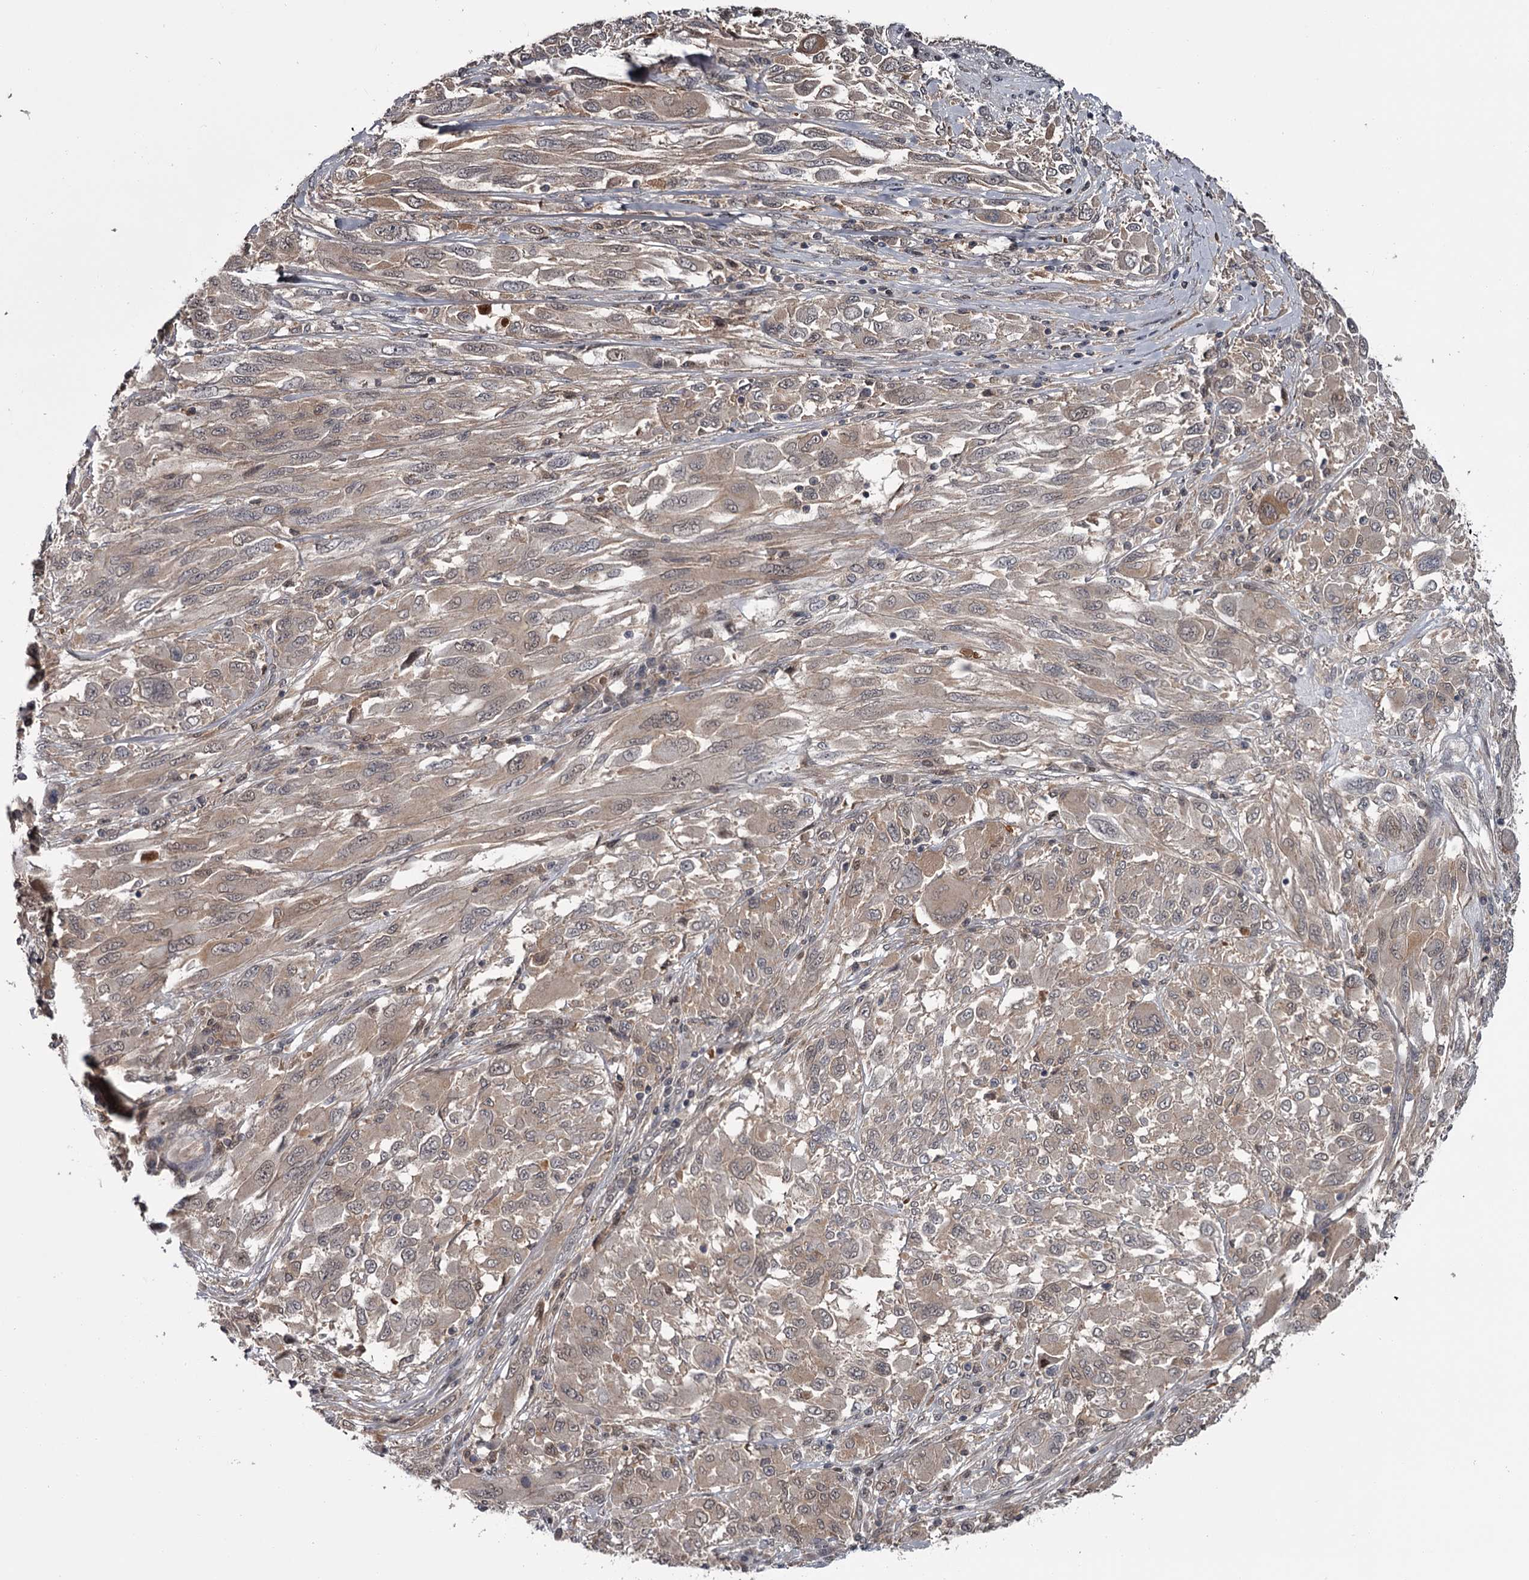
{"staining": {"intensity": "weak", "quantity": "<25%", "location": "cytoplasmic/membranous"}, "tissue": "melanoma", "cell_type": "Tumor cells", "image_type": "cancer", "snomed": [{"axis": "morphology", "description": "Malignant melanoma, NOS"}, {"axis": "topography", "description": "Skin"}], "caption": "Tumor cells show no significant staining in malignant melanoma.", "gene": "DAO", "patient": {"sex": "female", "age": 91}}